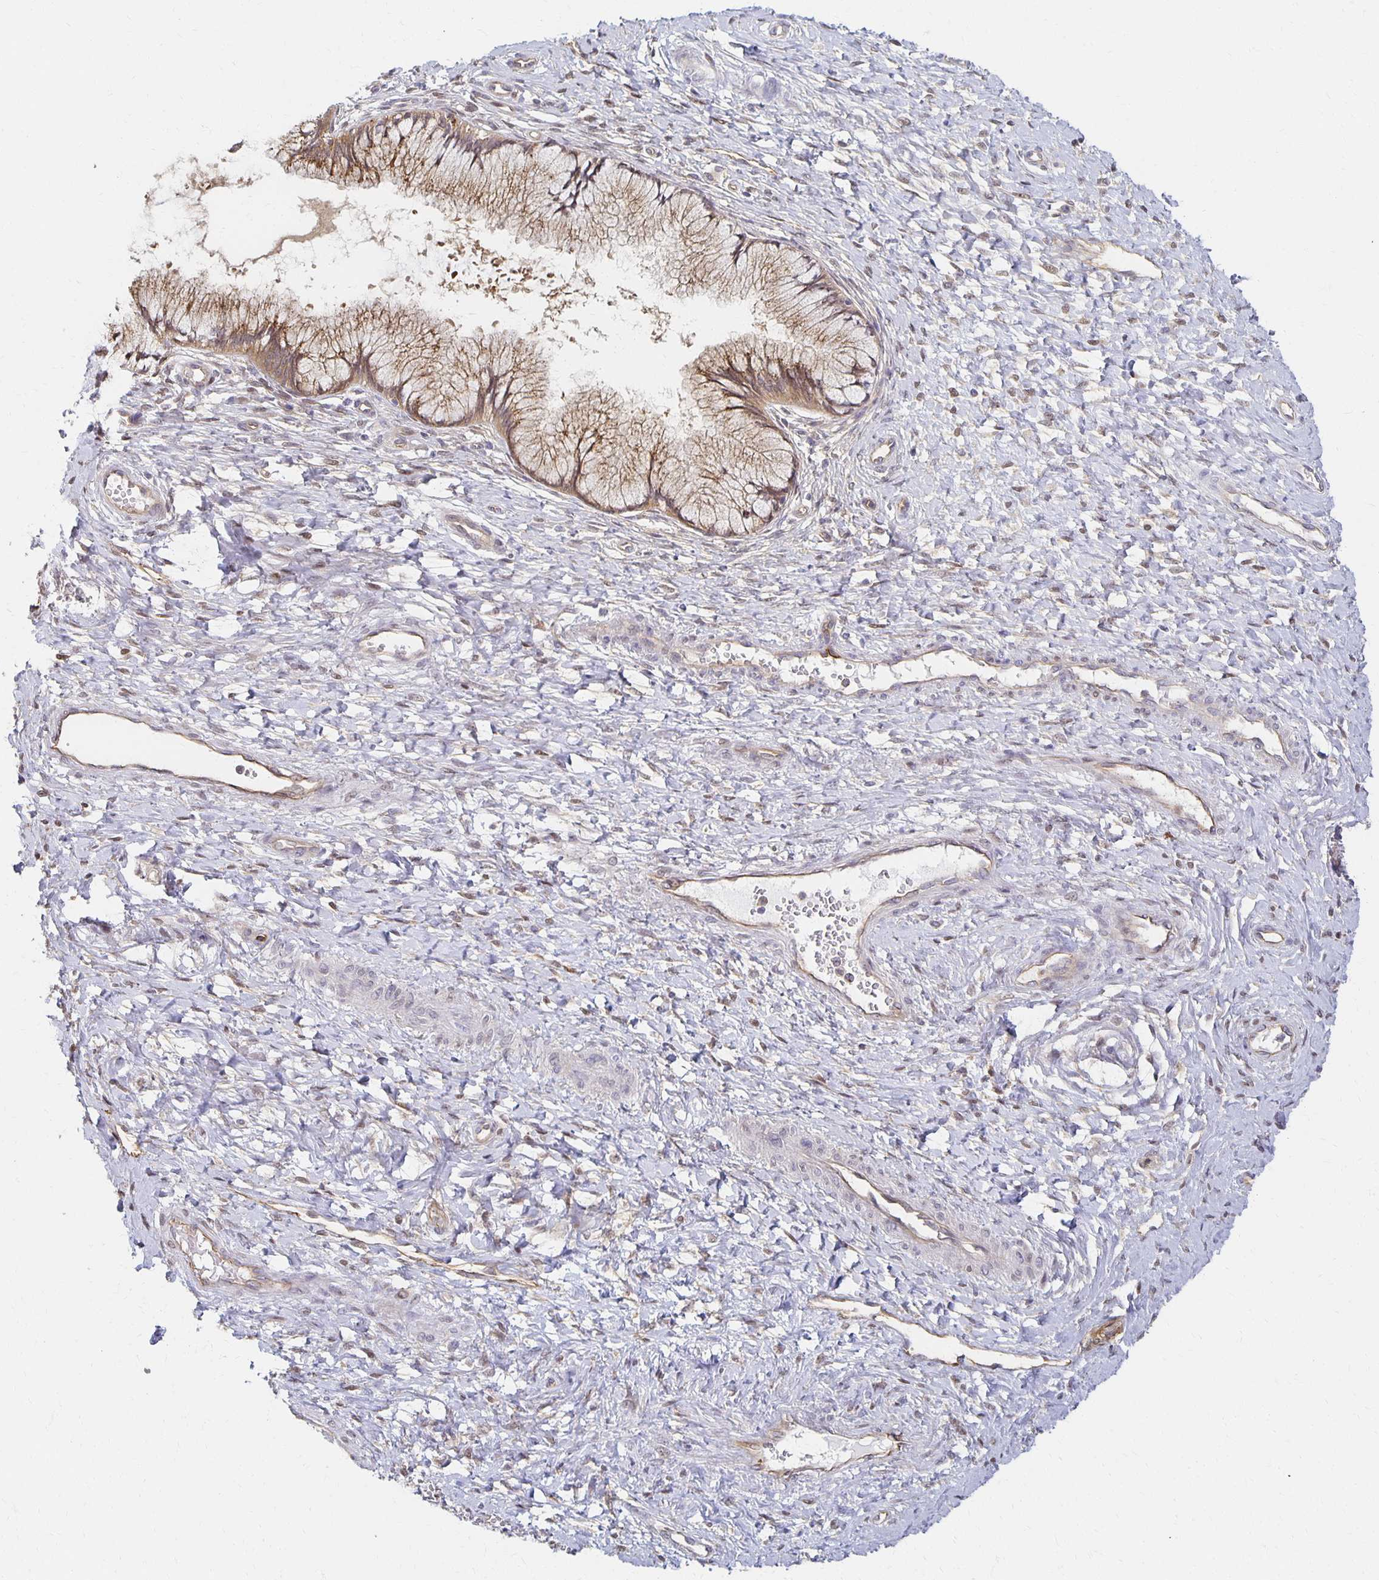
{"staining": {"intensity": "moderate", "quantity": ">75%", "location": "cytoplasmic/membranous"}, "tissue": "cervix", "cell_type": "Glandular cells", "image_type": "normal", "snomed": [{"axis": "morphology", "description": "Normal tissue, NOS"}, {"axis": "topography", "description": "Cervix"}], "caption": "Brown immunohistochemical staining in normal cervix demonstrates moderate cytoplasmic/membranous positivity in approximately >75% of glandular cells. (DAB = brown stain, brightfield microscopy at high magnification).", "gene": "SORL1", "patient": {"sex": "female", "age": 37}}